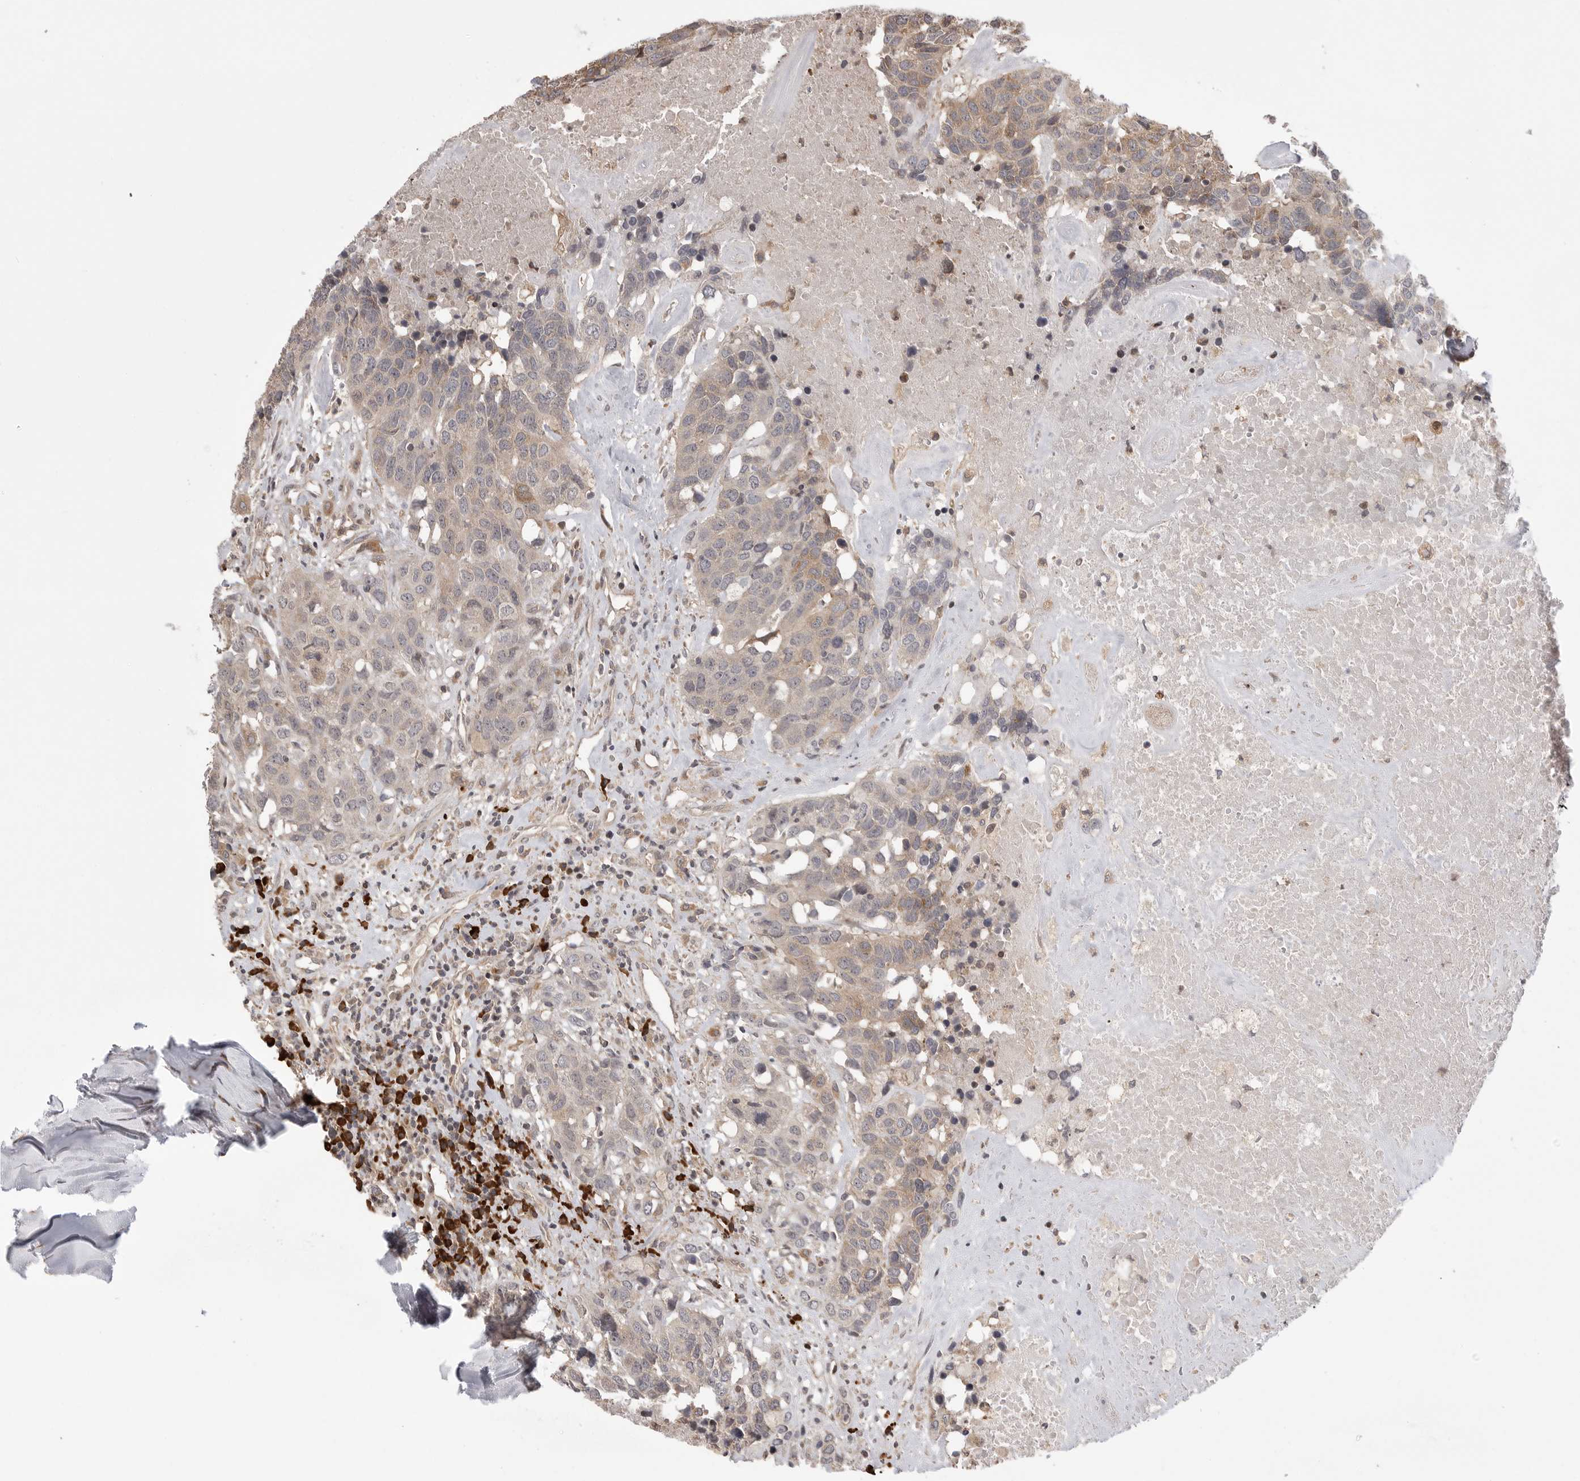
{"staining": {"intensity": "moderate", "quantity": ">75%", "location": "cytoplasmic/membranous"}, "tissue": "head and neck cancer", "cell_type": "Tumor cells", "image_type": "cancer", "snomed": [{"axis": "morphology", "description": "Squamous cell carcinoma, NOS"}, {"axis": "topography", "description": "Head-Neck"}], "caption": "The photomicrograph demonstrates a brown stain indicating the presence of a protein in the cytoplasmic/membranous of tumor cells in squamous cell carcinoma (head and neck).", "gene": "OXR1", "patient": {"sex": "male", "age": 66}}